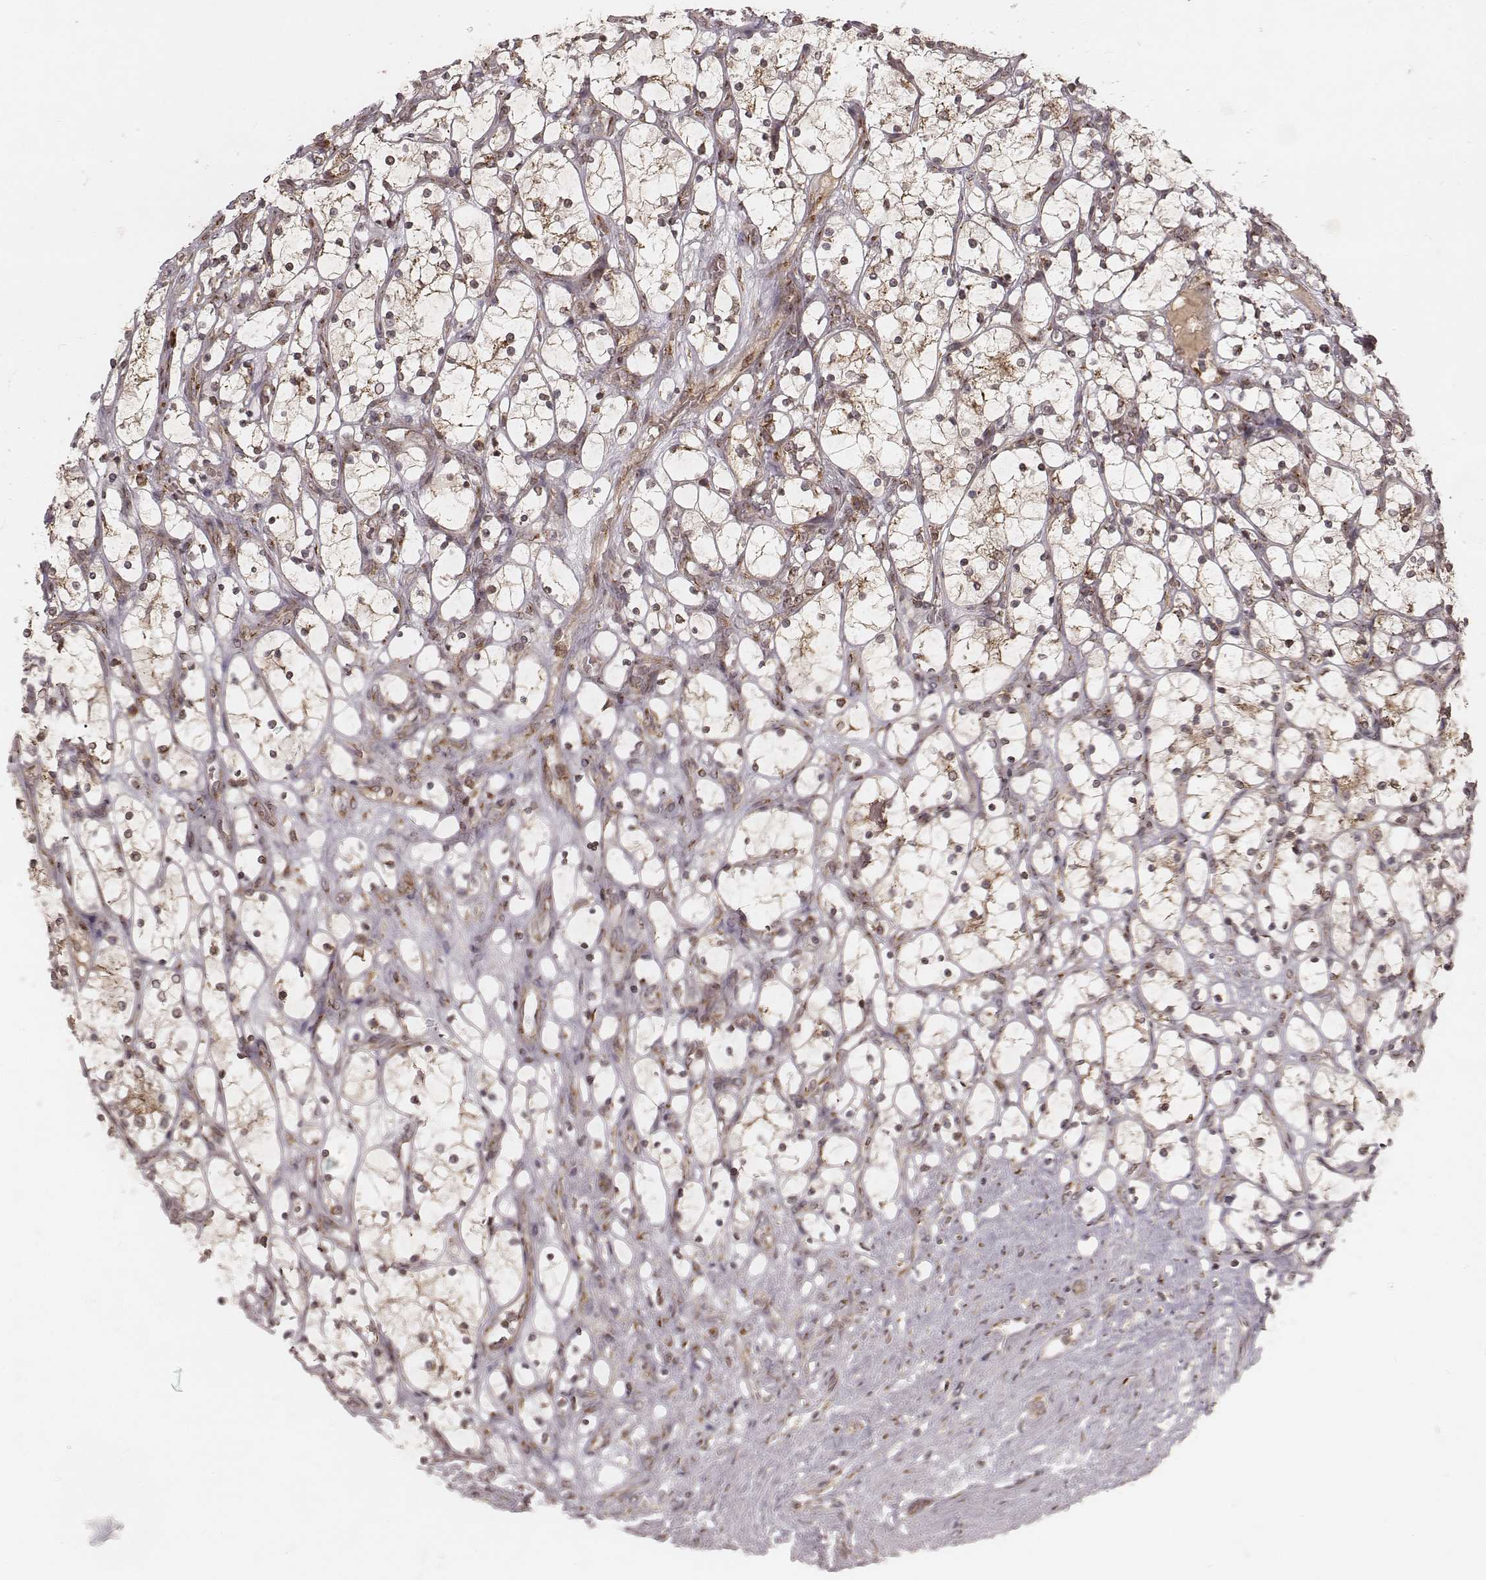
{"staining": {"intensity": "moderate", "quantity": ">75%", "location": "cytoplasmic/membranous"}, "tissue": "renal cancer", "cell_type": "Tumor cells", "image_type": "cancer", "snomed": [{"axis": "morphology", "description": "Adenocarcinoma, NOS"}, {"axis": "topography", "description": "Kidney"}], "caption": "Tumor cells demonstrate medium levels of moderate cytoplasmic/membranous staining in about >75% of cells in human renal adenocarcinoma.", "gene": "MYO19", "patient": {"sex": "female", "age": 69}}